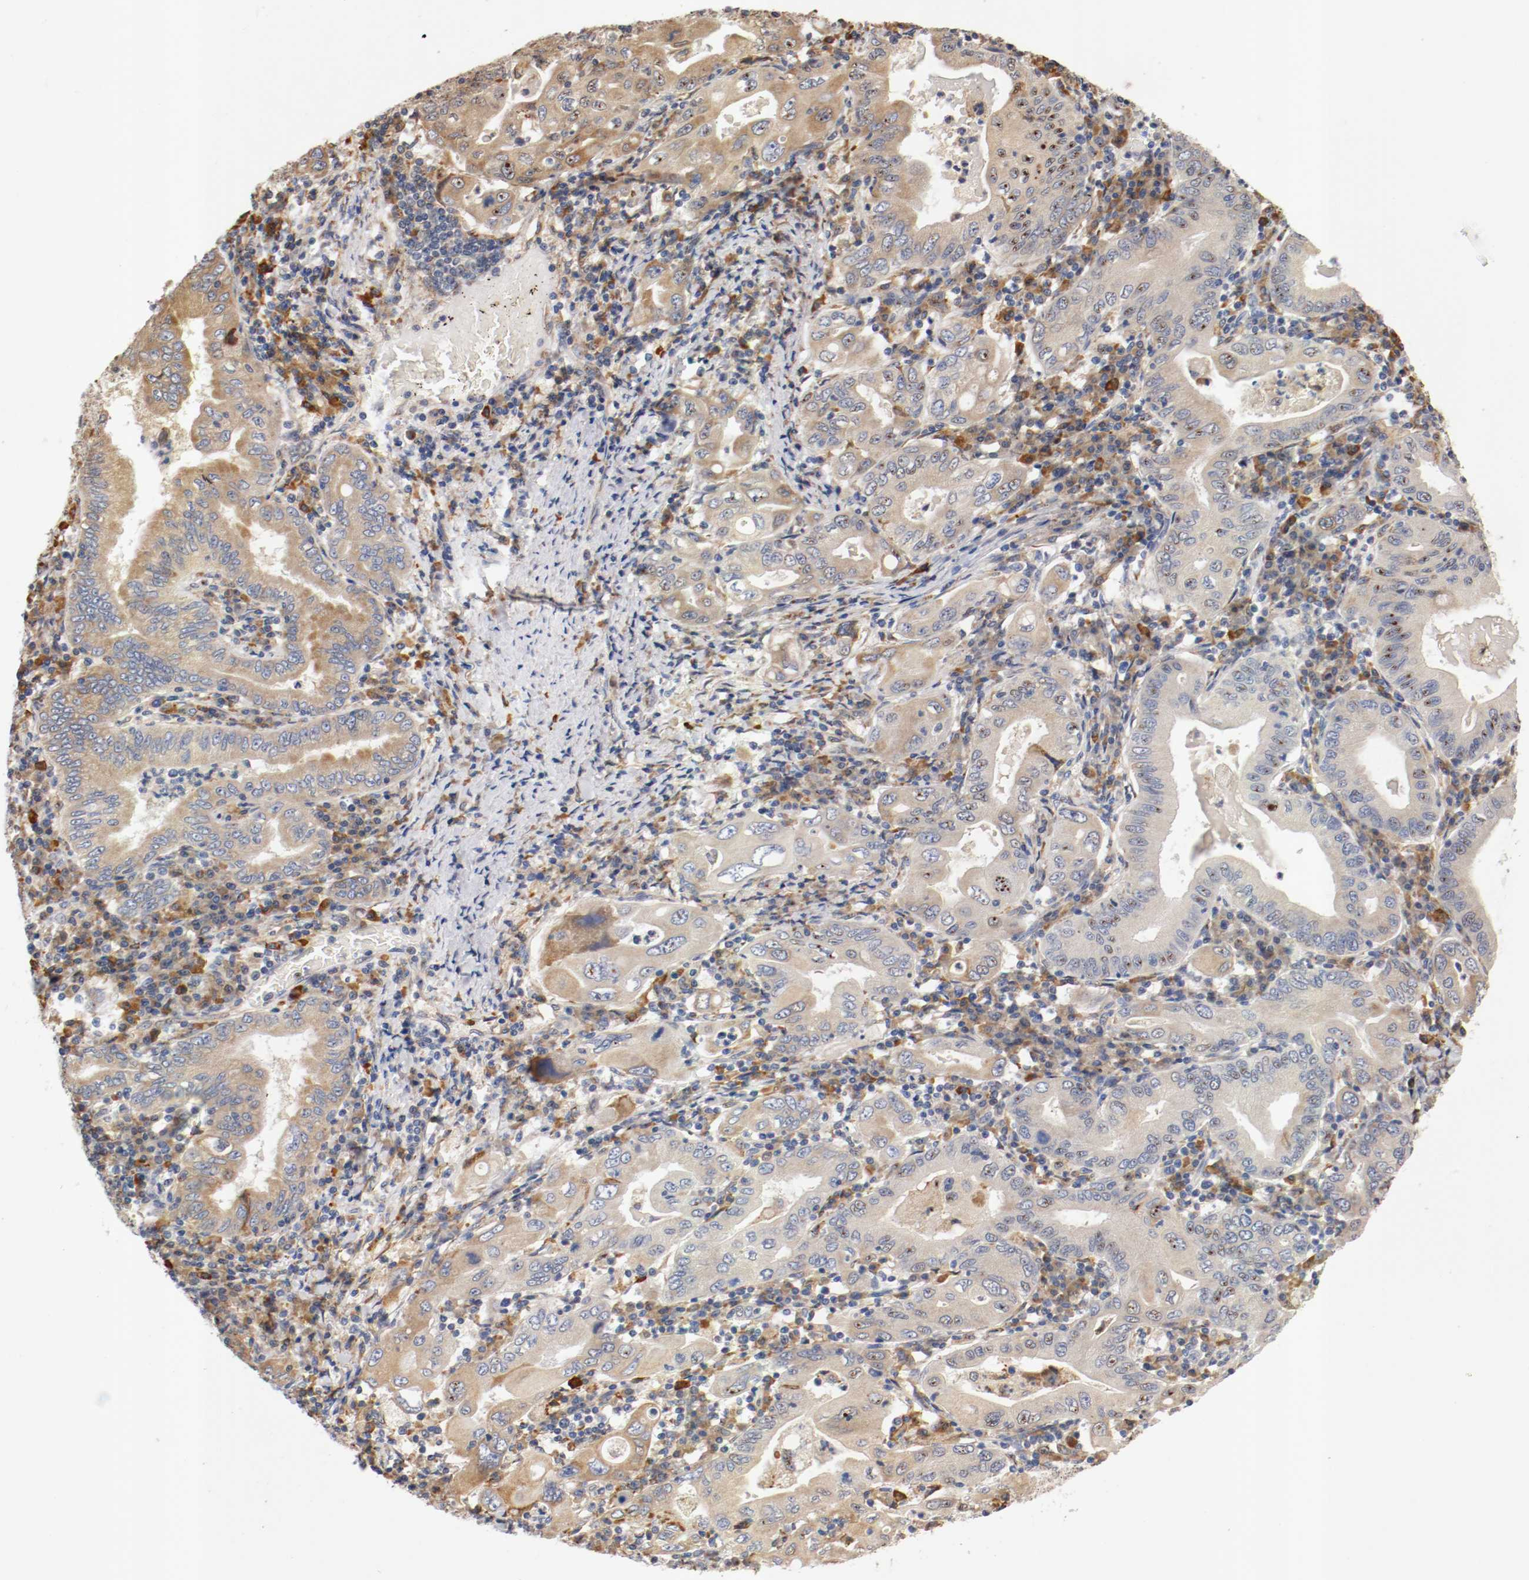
{"staining": {"intensity": "moderate", "quantity": ">75%", "location": "cytoplasmic/membranous"}, "tissue": "stomach cancer", "cell_type": "Tumor cells", "image_type": "cancer", "snomed": [{"axis": "morphology", "description": "Normal tissue, NOS"}, {"axis": "morphology", "description": "Adenocarcinoma, NOS"}, {"axis": "topography", "description": "Esophagus"}, {"axis": "topography", "description": "Stomach, upper"}, {"axis": "topography", "description": "Peripheral nerve tissue"}], "caption": "Adenocarcinoma (stomach) was stained to show a protein in brown. There is medium levels of moderate cytoplasmic/membranous expression in about >75% of tumor cells.", "gene": "TNFSF13", "patient": {"sex": "male", "age": 62}}